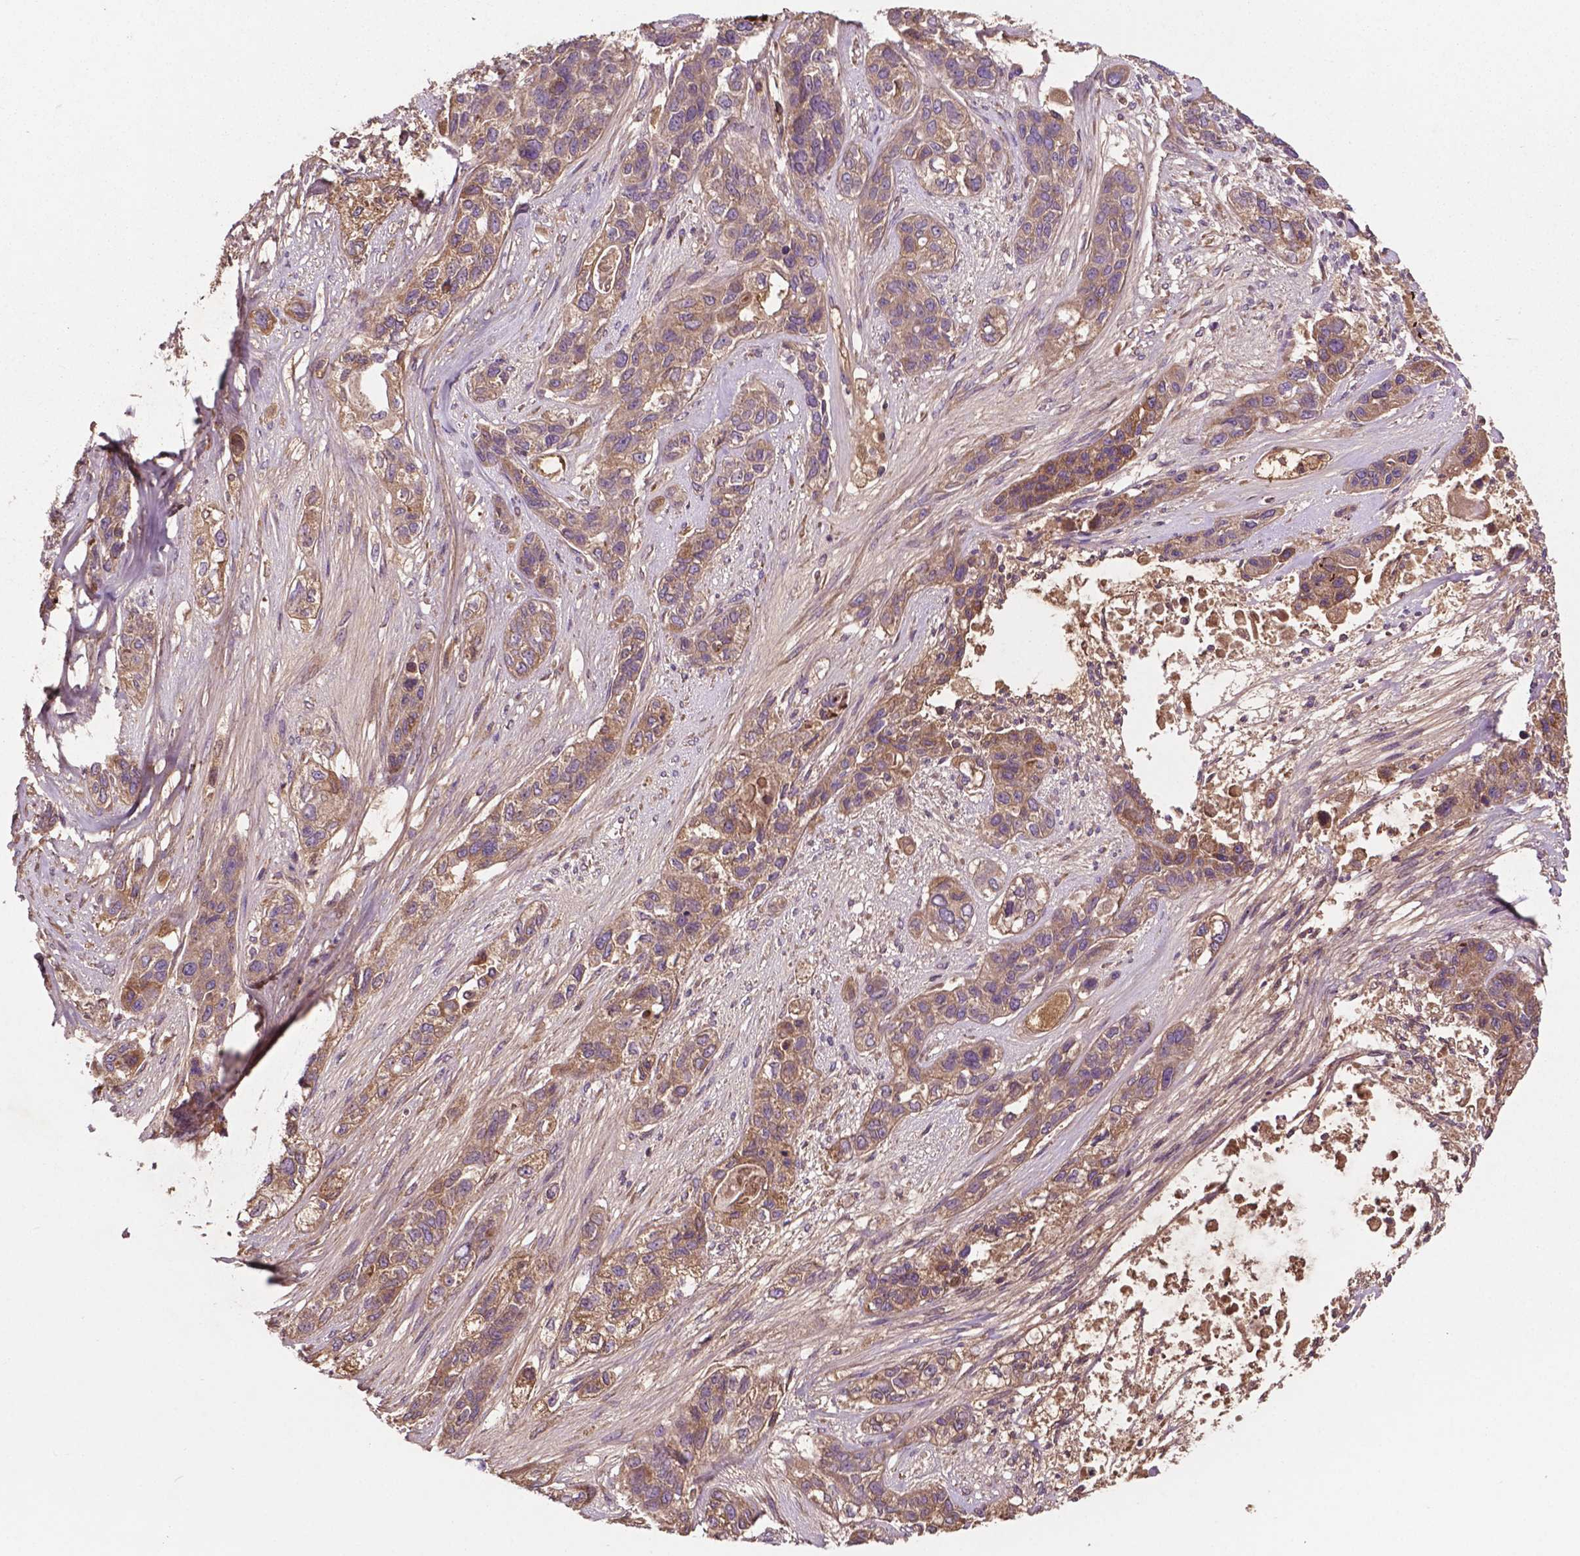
{"staining": {"intensity": "weak", "quantity": ">75%", "location": "cytoplasmic/membranous"}, "tissue": "lung cancer", "cell_type": "Tumor cells", "image_type": "cancer", "snomed": [{"axis": "morphology", "description": "Squamous cell carcinoma, NOS"}, {"axis": "topography", "description": "Lung"}], "caption": "Immunohistochemical staining of lung cancer reveals low levels of weak cytoplasmic/membranous expression in about >75% of tumor cells. (Brightfield microscopy of DAB IHC at high magnification).", "gene": "GJA9", "patient": {"sex": "female", "age": 70}}